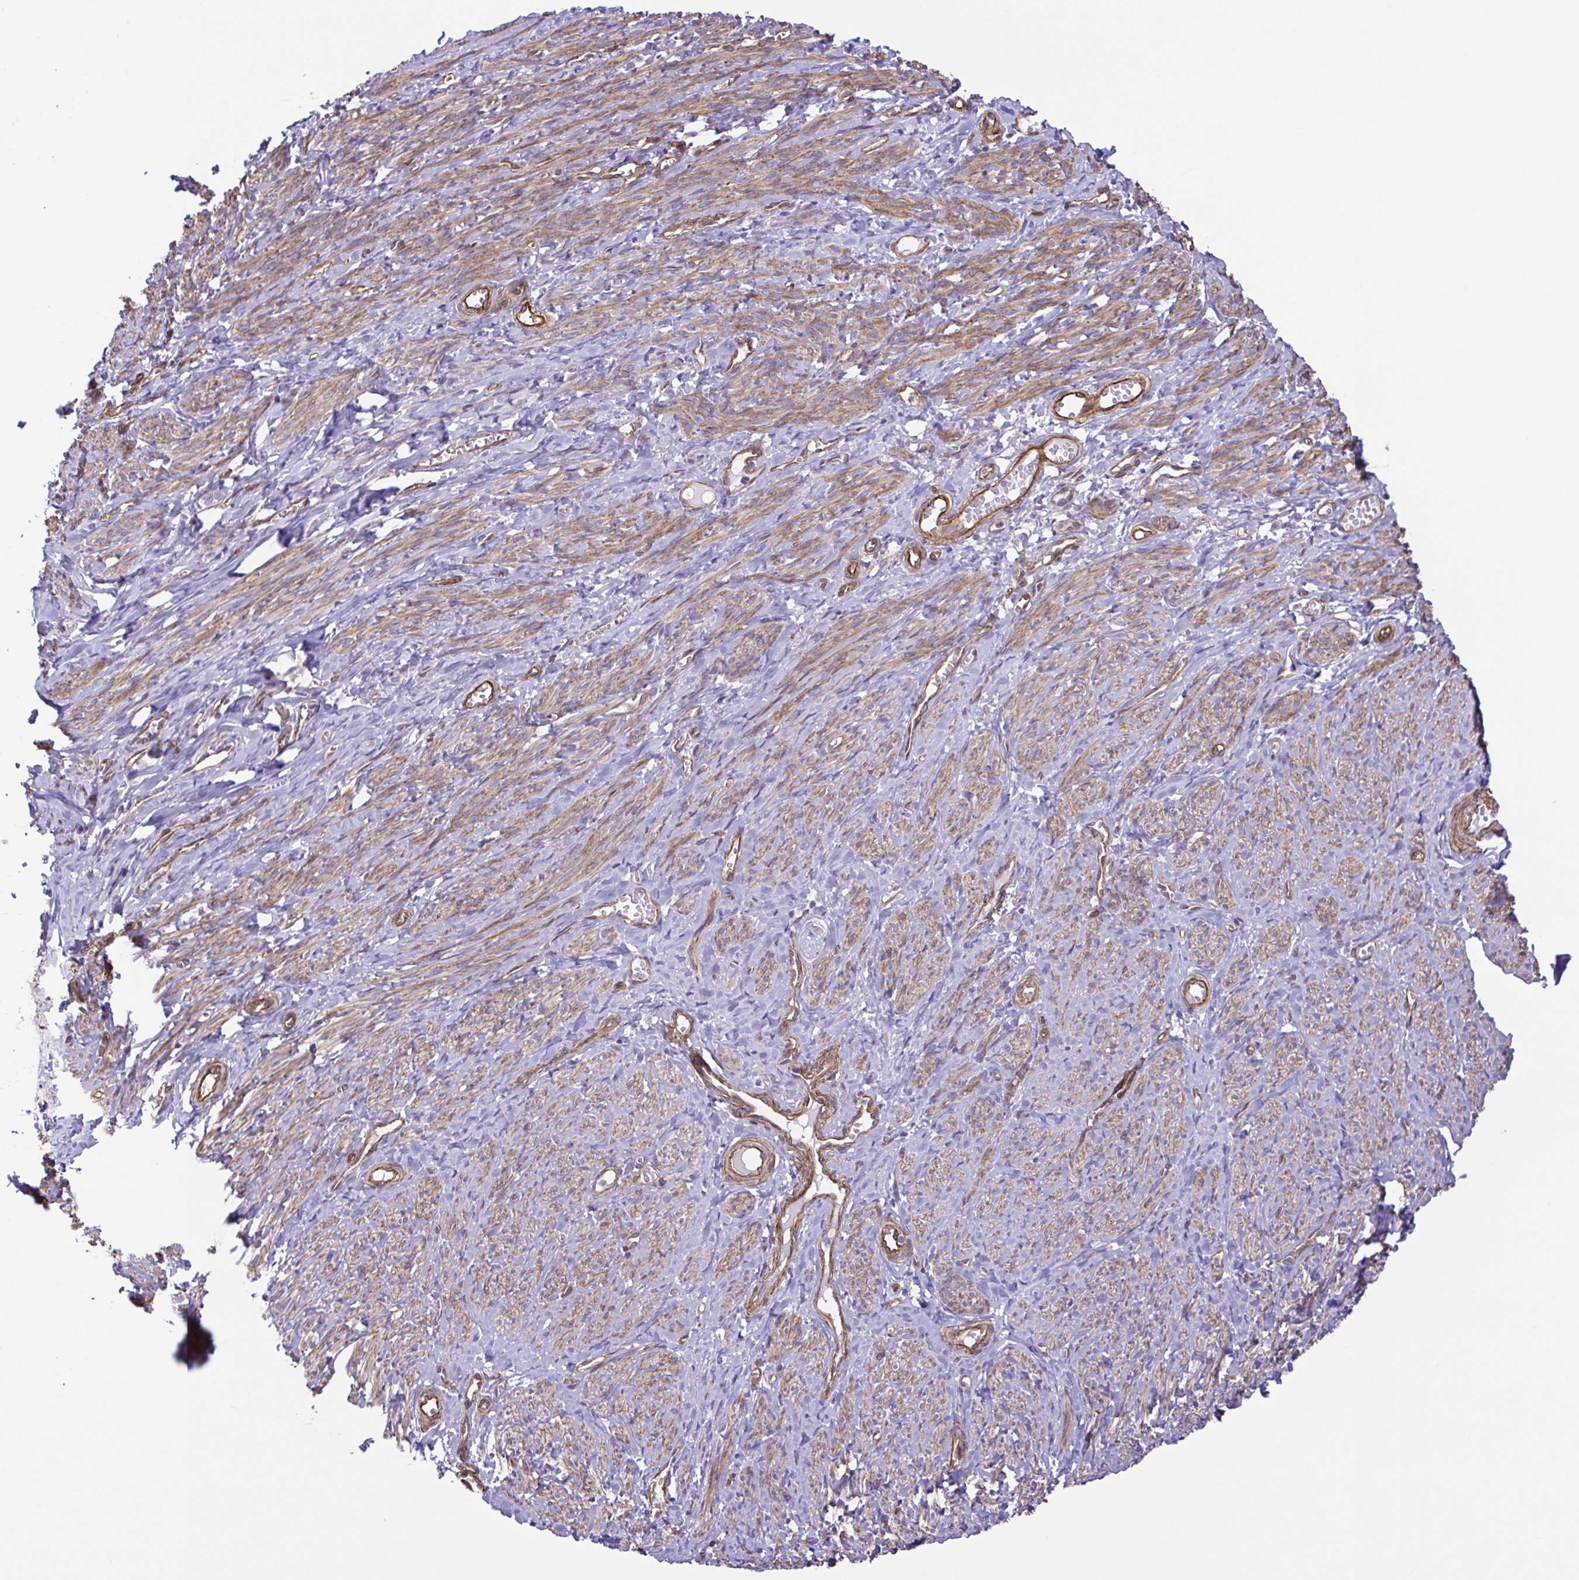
{"staining": {"intensity": "moderate", "quantity": ">75%", "location": "cytoplasmic/membranous"}, "tissue": "smooth muscle", "cell_type": "Smooth muscle cells", "image_type": "normal", "snomed": [{"axis": "morphology", "description": "Normal tissue, NOS"}, {"axis": "topography", "description": "Smooth muscle"}], "caption": "Smooth muscle cells reveal moderate cytoplasmic/membranous expression in approximately >75% of cells in normal smooth muscle. Ihc stains the protein in brown and the nuclei are stained blue.", "gene": "FLT1", "patient": {"sex": "female", "age": 65}}